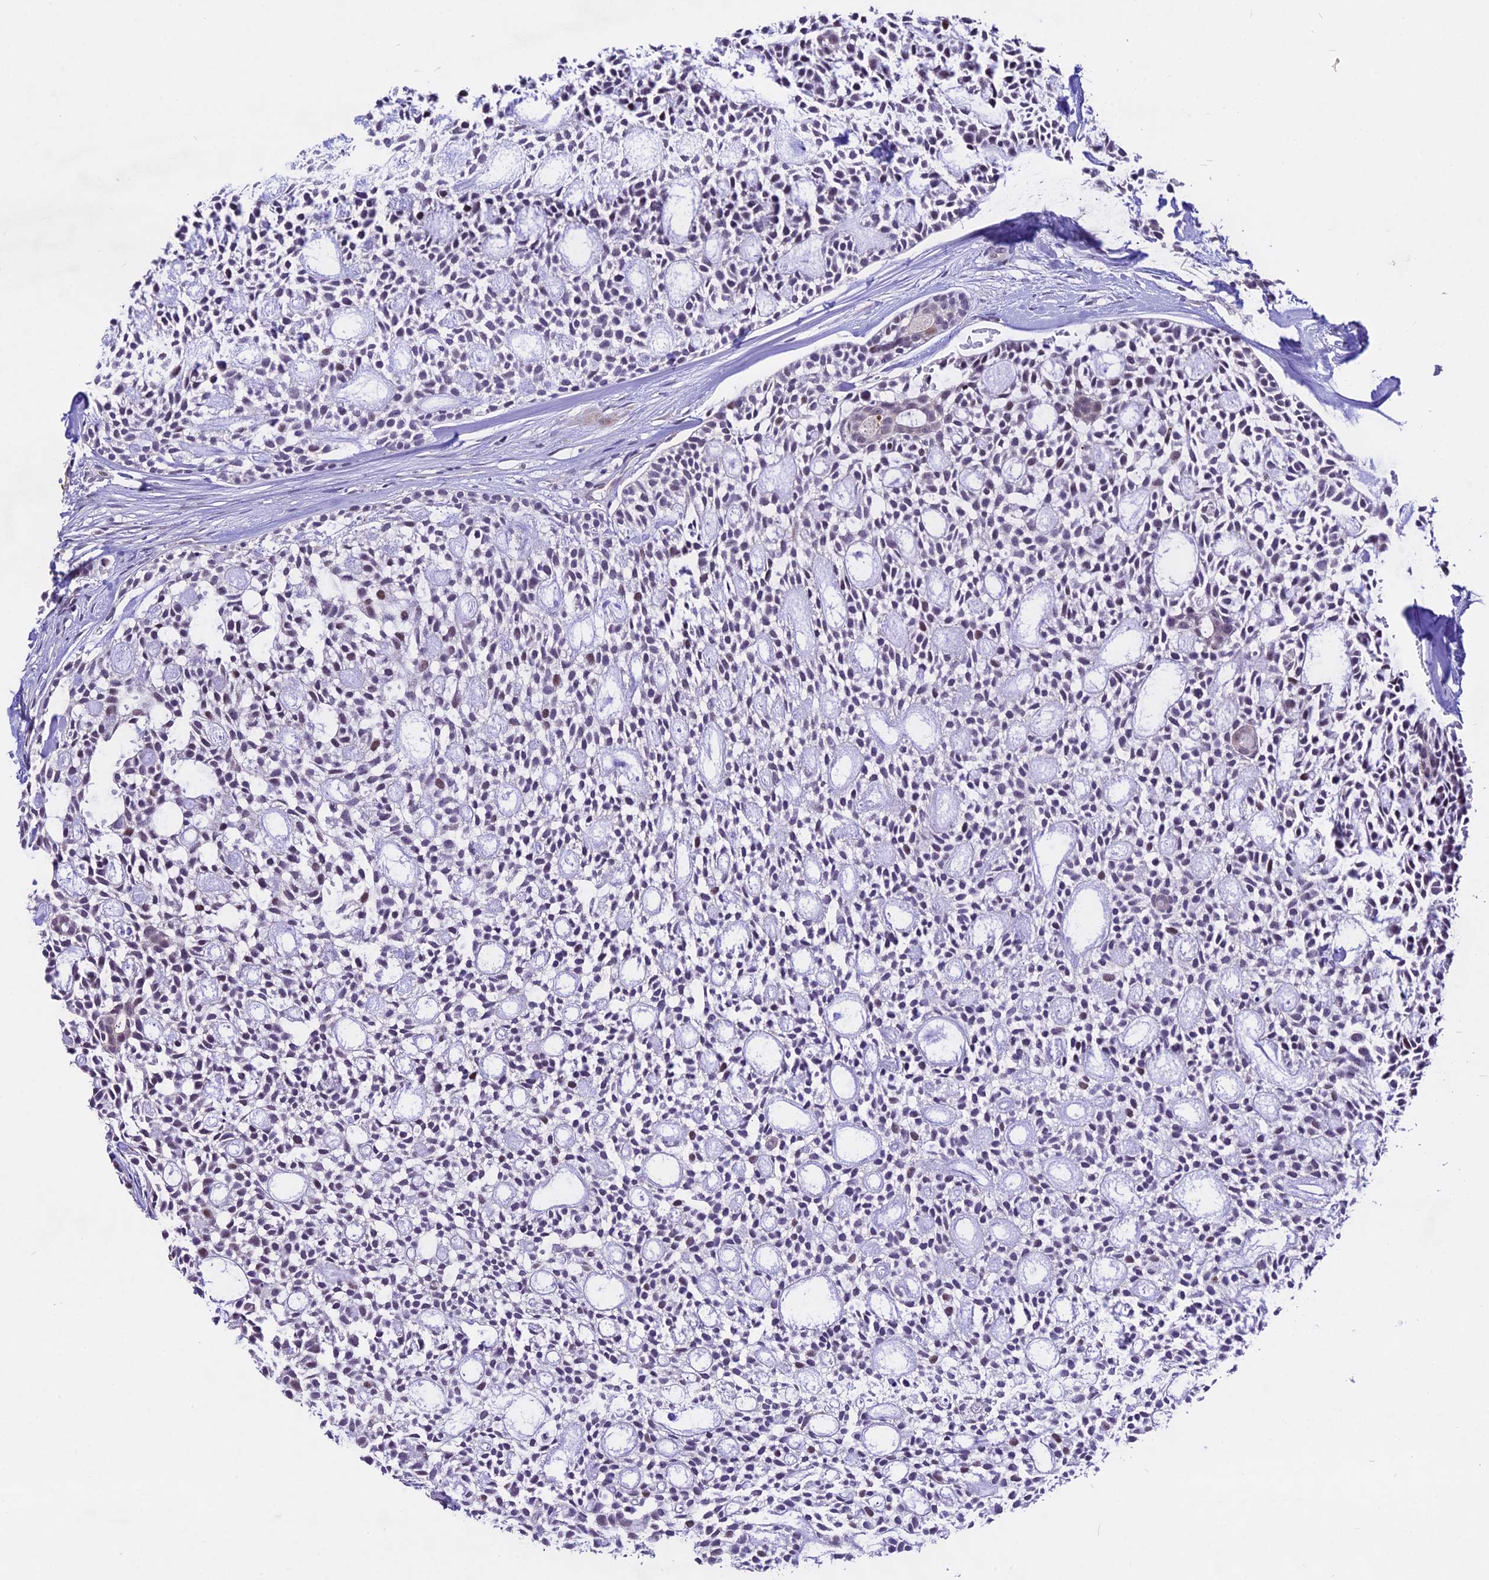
{"staining": {"intensity": "weak", "quantity": "<25%", "location": "nuclear"}, "tissue": "head and neck cancer", "cell_type": "Tumor cells", "image_type": "cancer", "snomed": [{"axis": "morphology", "description": "Adenocarcinoma, NOS"}, {"axis": "topography", "description": "Subcutis"}, {"axis": "topography", "description": "Head-Neck"}], "caption": "There is no significant positivity in tumor cells of head and neck adenocarcinoma.", "gene": "CARS2", "patient": {"sex": "female", "age": 73}}